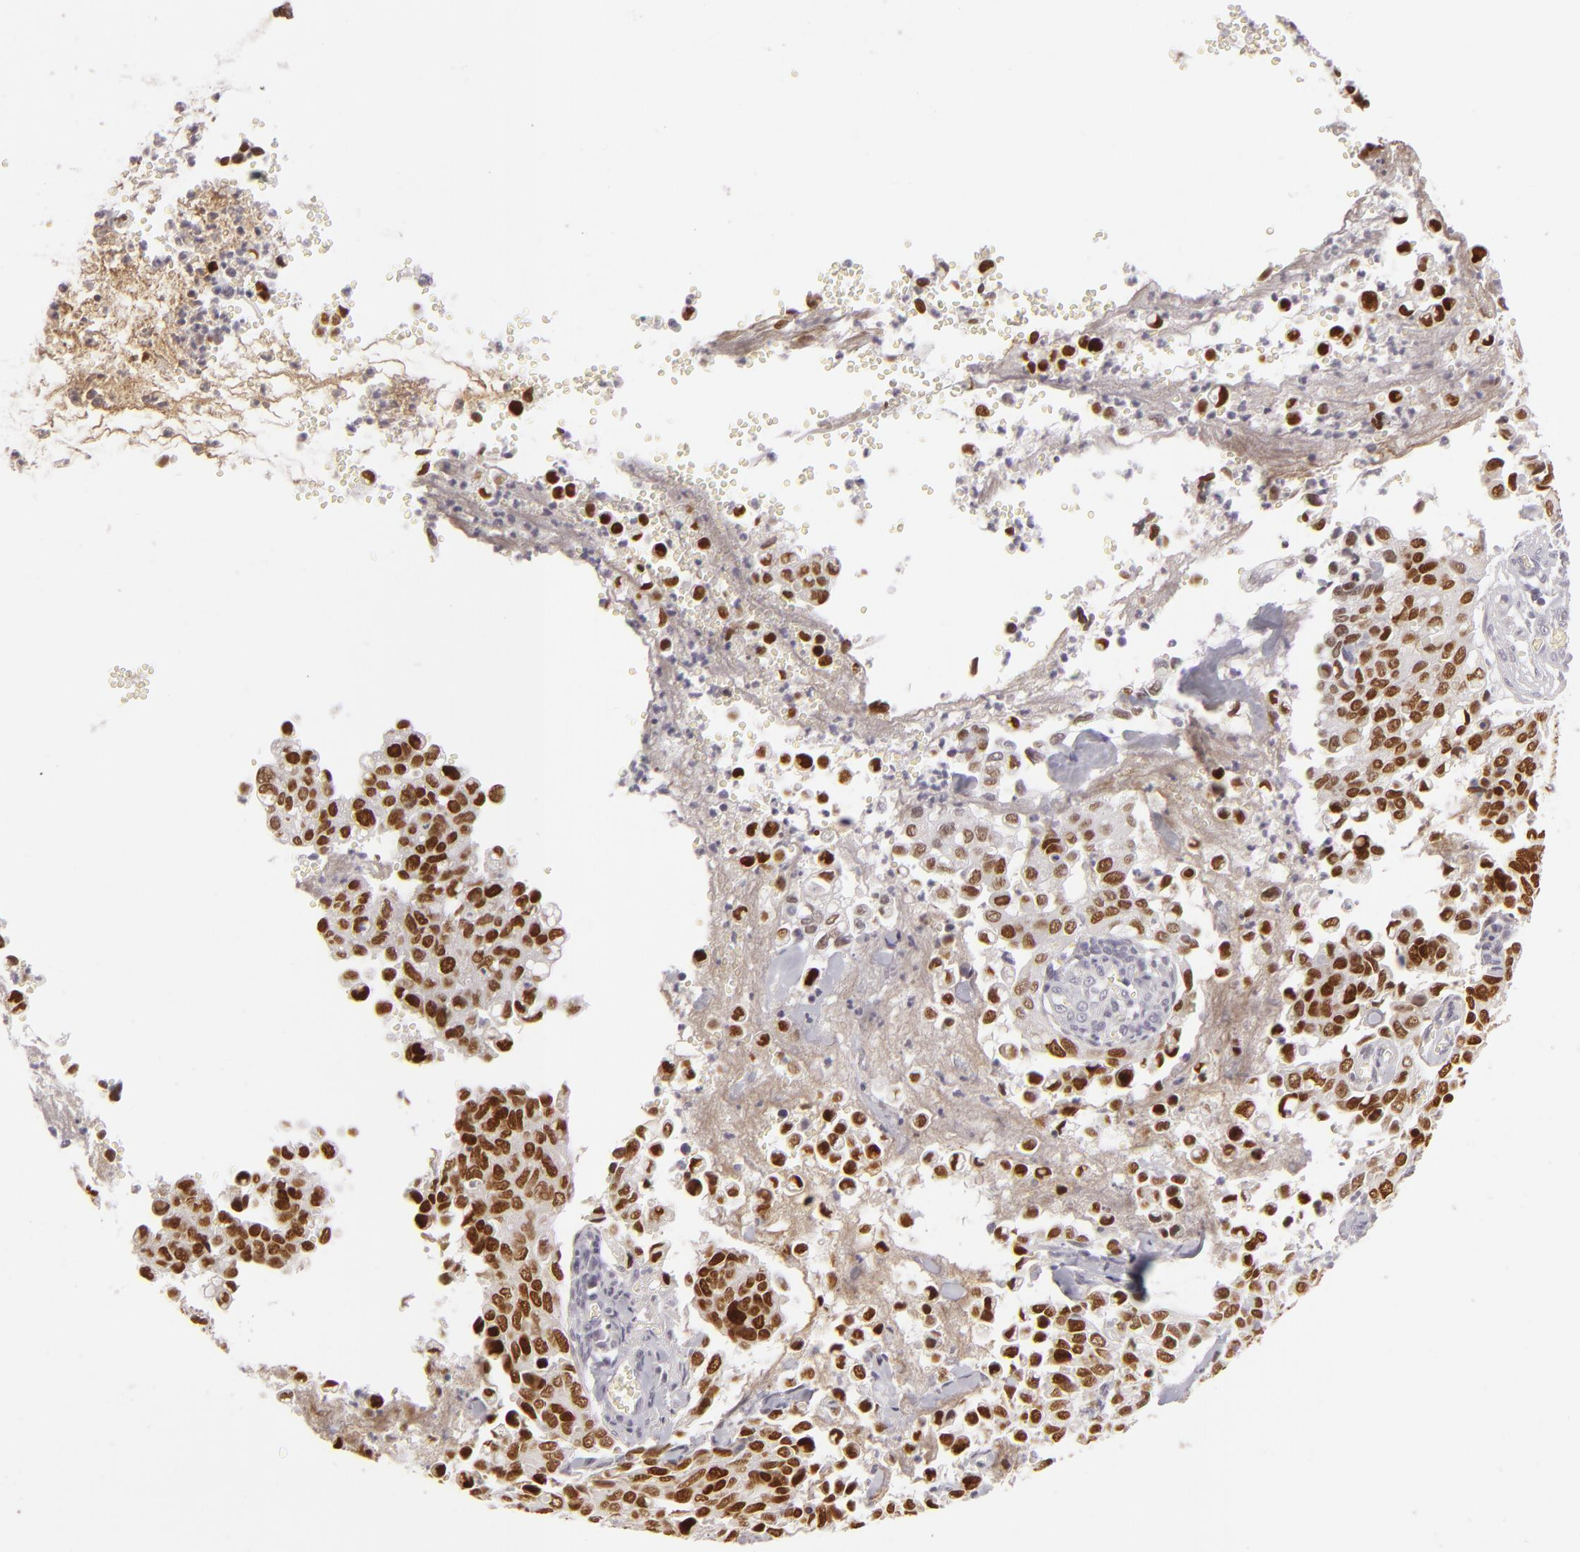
{"staining": {"intensity": "weak", "quantity": "25%-75%", "location": "nuclear"}, "tissue": "cervical cancer", "cell_type": "Tumor cells", "image_type": "cancer", "snomed": [{"axis": "morphology", "description": "Normal tissue, NOS"}, {"axis": "morphology", "description": "Squamous cell carcinoma, NOS"}, {"axis": "topography", "description": "Cervix"}], "caption": "Protein expression analysis of cervical squamous cell carcinoma demonstrates weak nuclear staining in approximately 25%-75% of tumor cells.", "gene": "SIX1", "patient": {"sex": "female", "age": 45}}